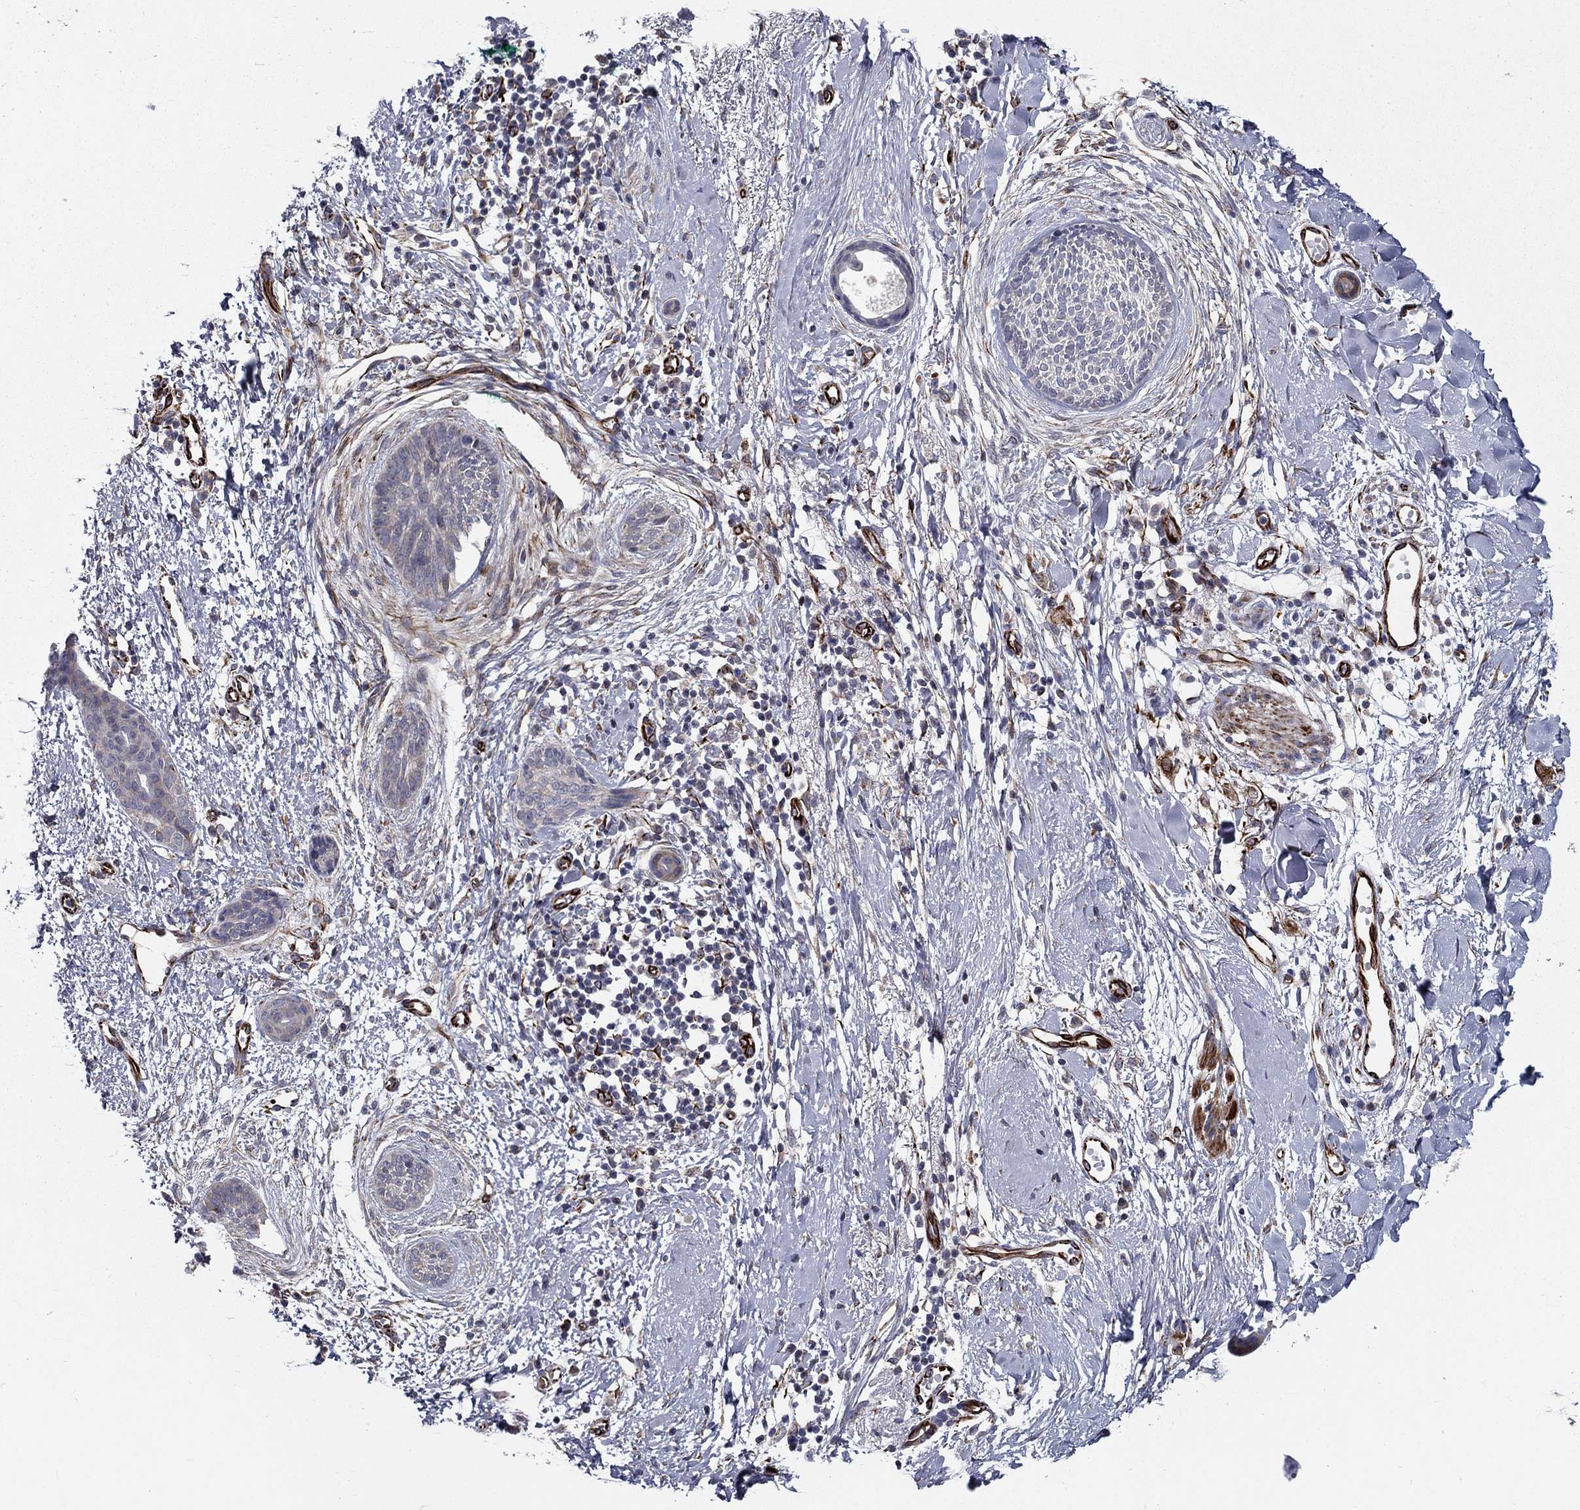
{"staining": {"intensity": "weak", "quantity": "<25%", "location": "cytoplasmic/membranous"}, "tissue": "skin cancer", "cell_type": "Tumor cells", "image_type": "cancer", "snomed": [{"axis": "morphology", "description": "Basal cell carcinoma"}, {"axis": "topography", "description": "Skin"}], "caption": "Skin cancer was stained to show a protein in brown. There is no significant expression in tumor cells. (Stains: DAB (3,3'-diaminobenzidine) immunohistochemistry with hematoxylin counter stain, Microscopy: brightfield microscopy at high magnification).", "gene": "LACTB2", "patient": {"sex": "female", "age": 65}}